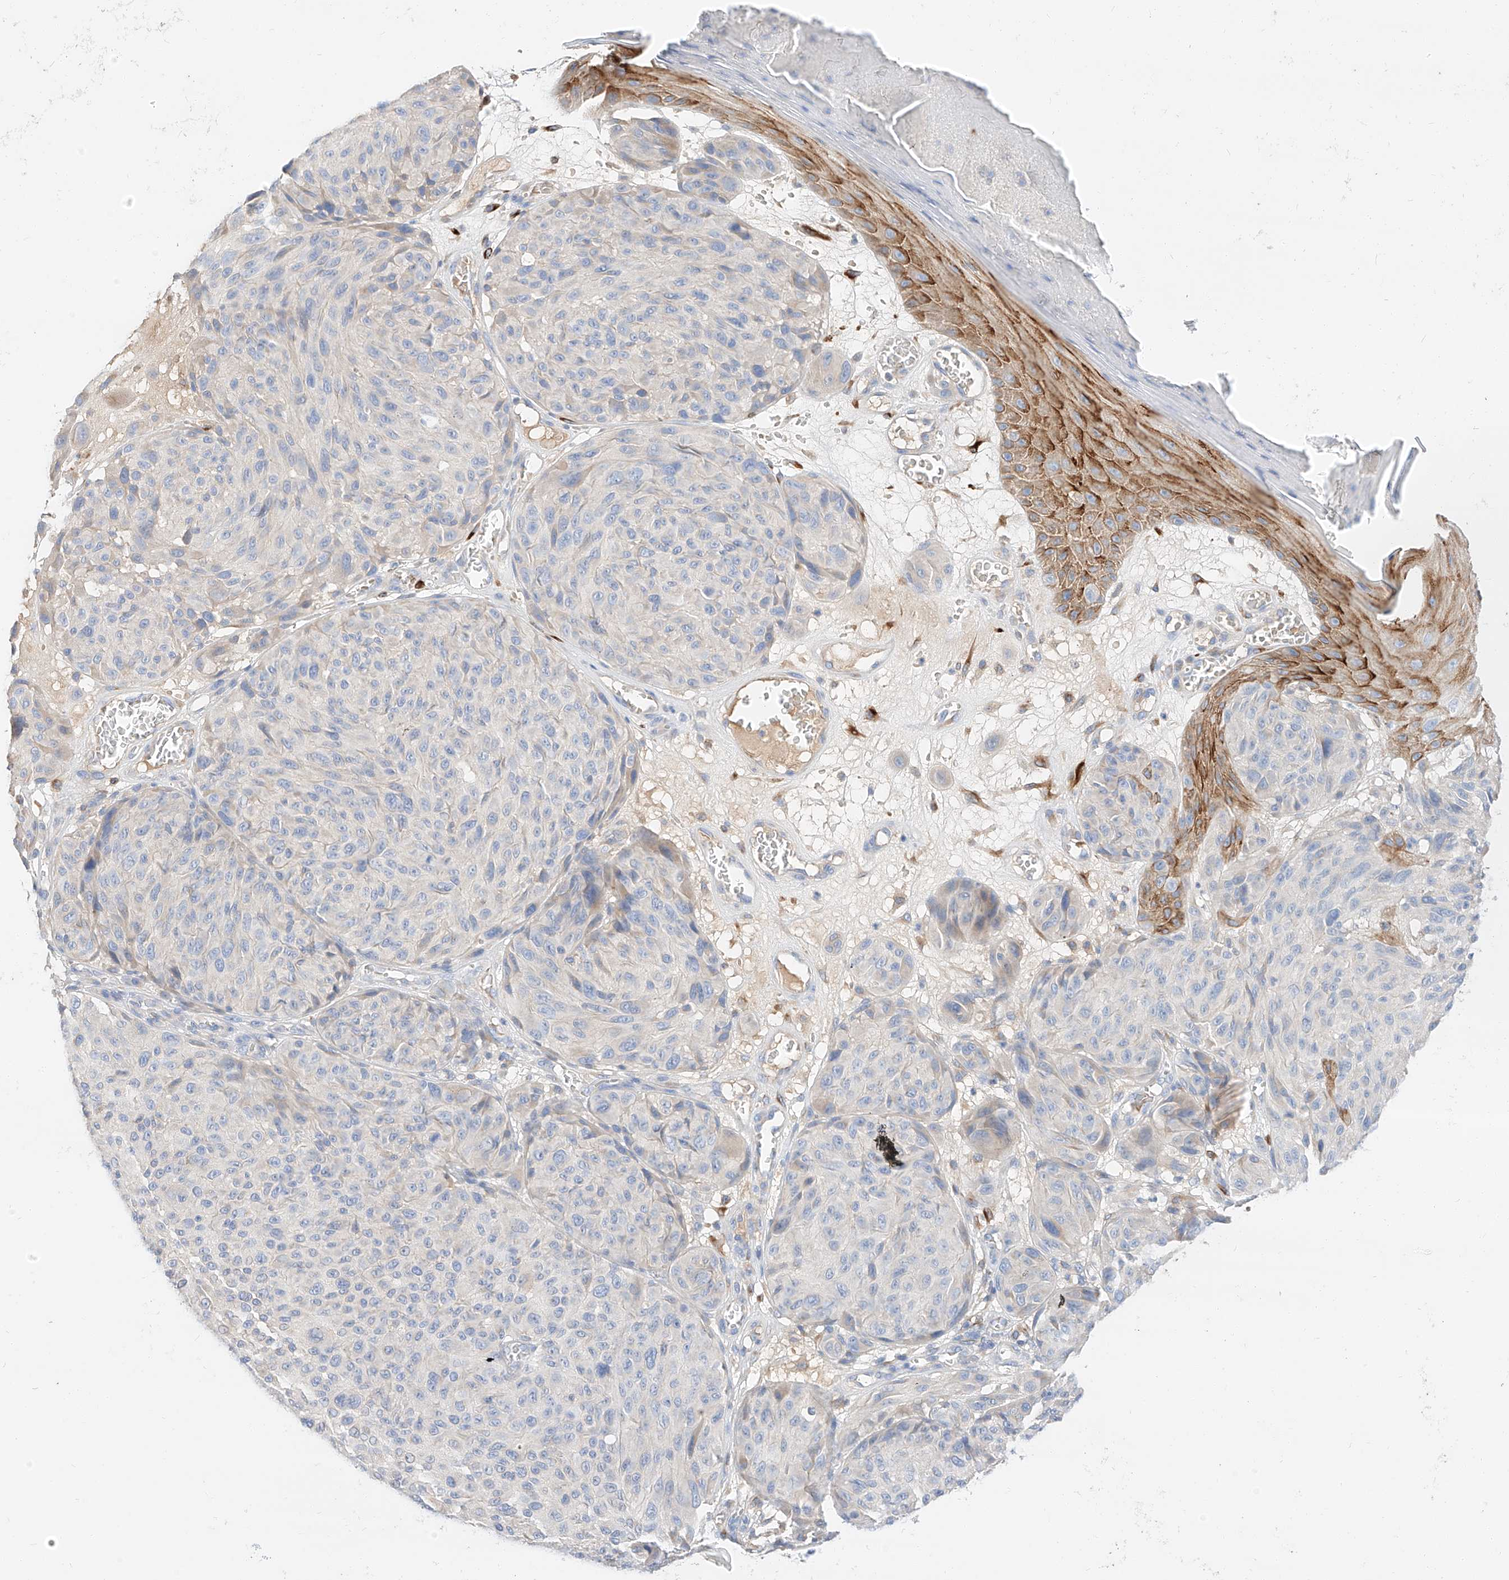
{"staining": {"intensity": "negative", "quantity": "none", "location": "none"}, "tissue": "melanoma", "cell_type": "Tumor cells", "image_type": "cancer", "snomed": [{"axis": "morphology", "description": "Malignant melanoma, NOS"}, {"axis": "topography", "description": "Skin"}], "caption": "DAB (3,3'-diaminobenzidine) immunohistochemical staining of human melanoma reveals no significant positivity in tumor cells.", "gene": "MAP7", "patient": {"sex": "male", "age": 83}}